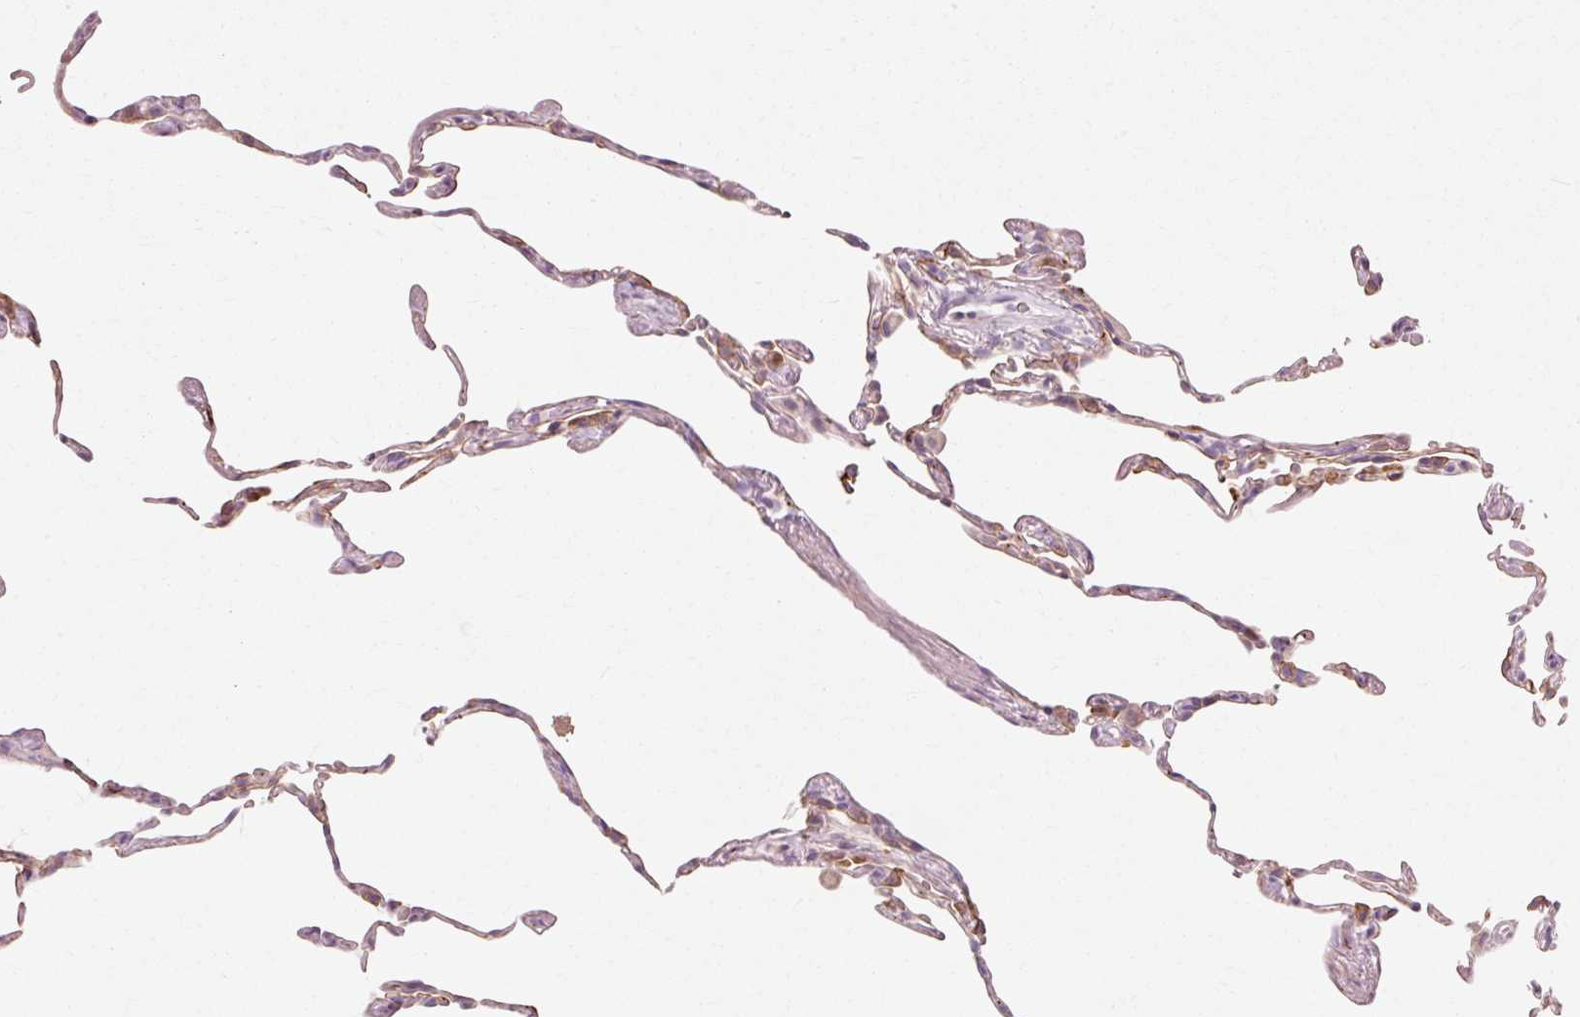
{"staining": {"intensity": "weak", "quantity": "<25%", "location": "cytoplasmic/membranous"}, "tissue": "lung", "cell_type": "Alveolar cells", "image_type": "normal", "snomed": [{"axis": "morphology", "description": "Normal tissue, NOS"}, {"axis": "topography", "description": "Lung"}], "caption": "IHC of unremarkable human lung shows no positivity in alveolar cells. Brightfield microscopy of immunohistochemistry stained with DAB (brown) and hematoxylin (blue), captured at high magnification.", "gene": "TRIM73", "patient": {"sex": "female", "age": 57}}